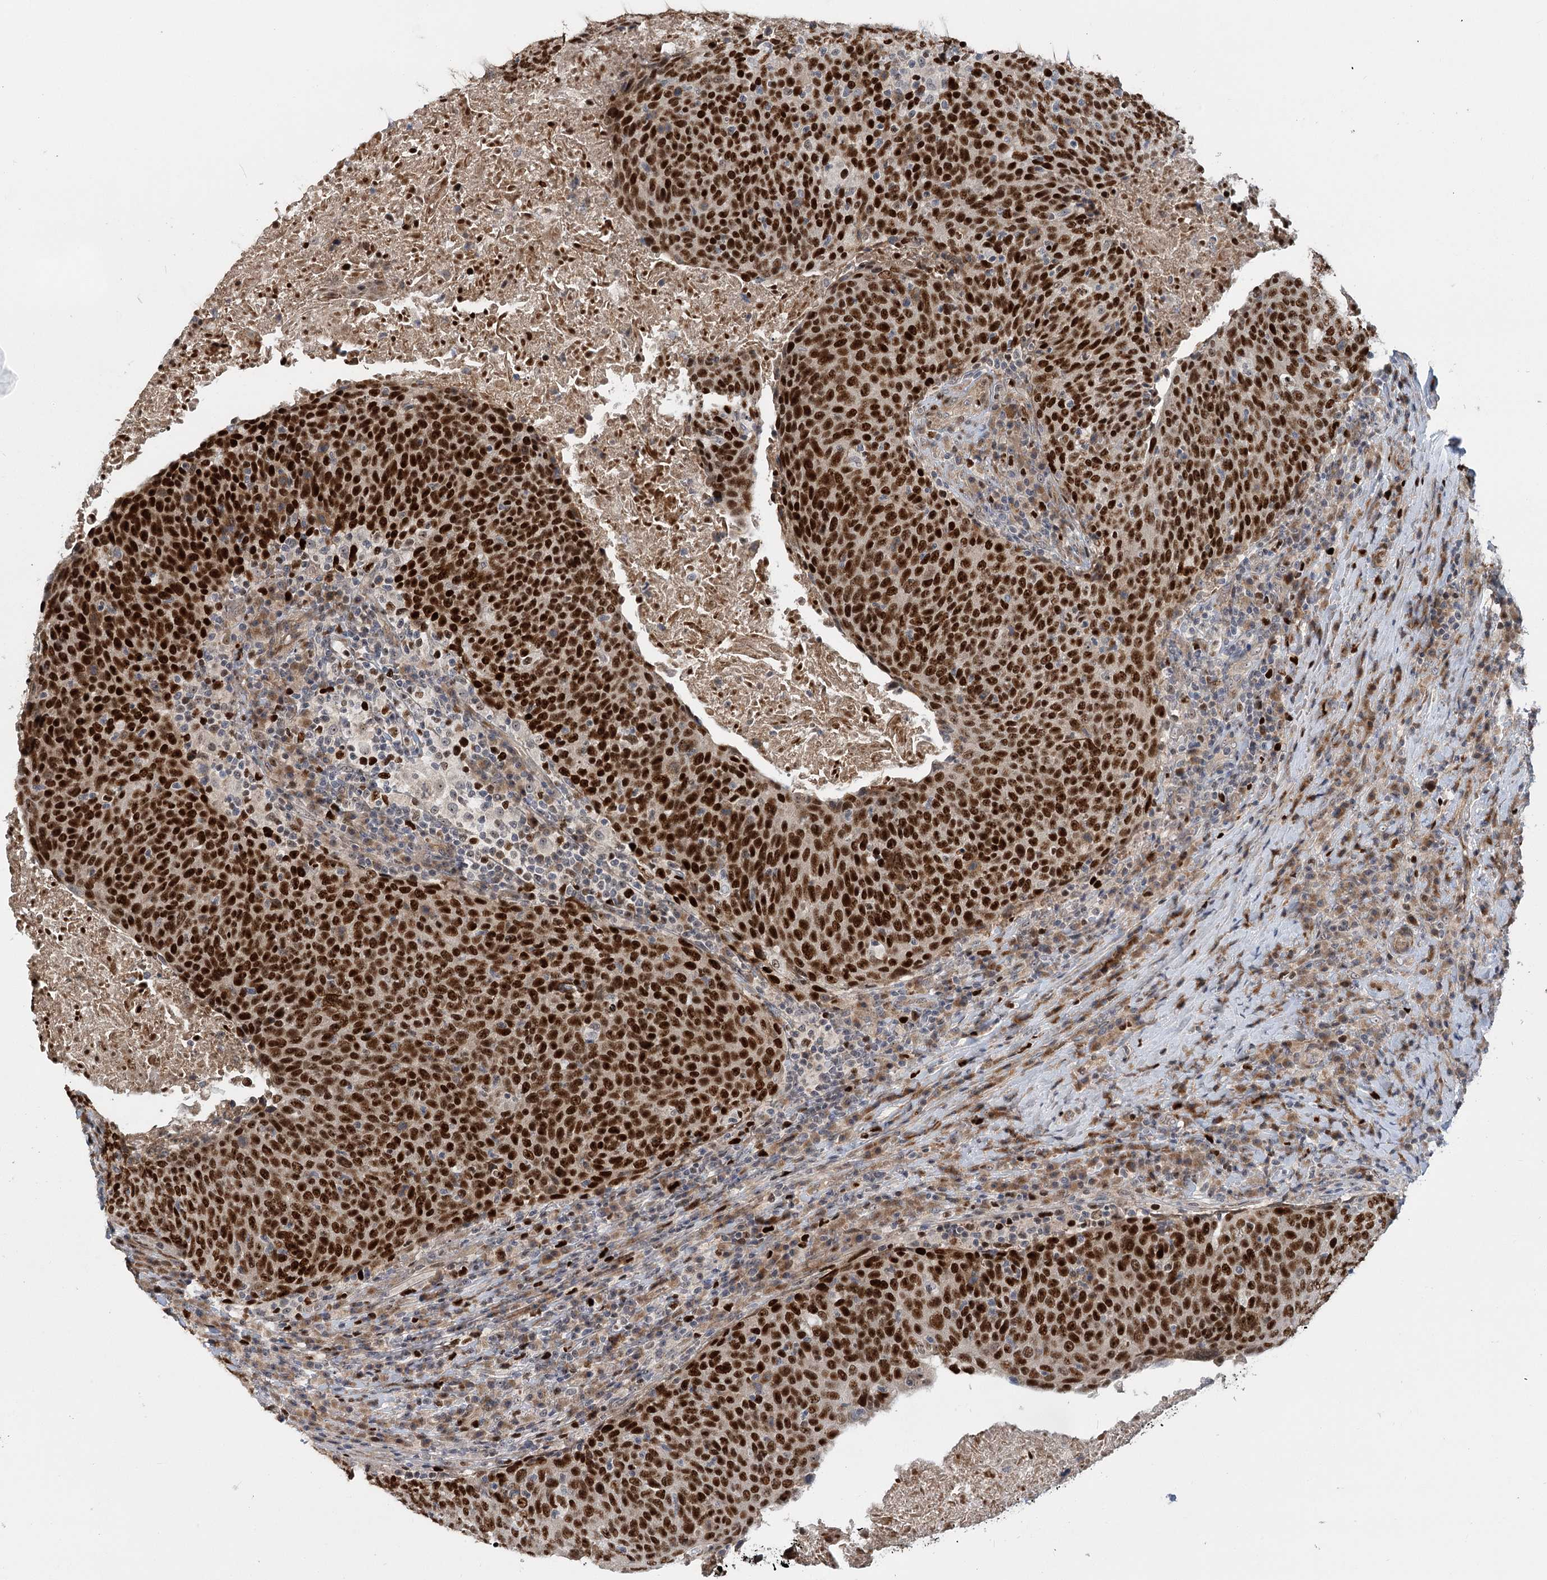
{"staining": {"intensity": "strong", "quantity": ">75%", "location": "nuclear"}, "tissue": "head and neck cancer", "cell_type": "Tumor cells", "image_type": "cancer", "snomed": [{"axis": "morphology", "description": "Squamous cell carcinoma, NOS"}, {"axis": "morphology", "description": "Squamous cell carcinoma, metastatic, NOS"}, {"axis": "topography", "description": "Lymph node"}, {"axis": "topography", "description": "Head-Neck"}], "caption": "Tumor cells demonstrate strong nuclear positivity in about >75% of cells in head and neck cancer.", "gene": "PIK3C2A", "patient": {"sex": "male", "age": 62}}